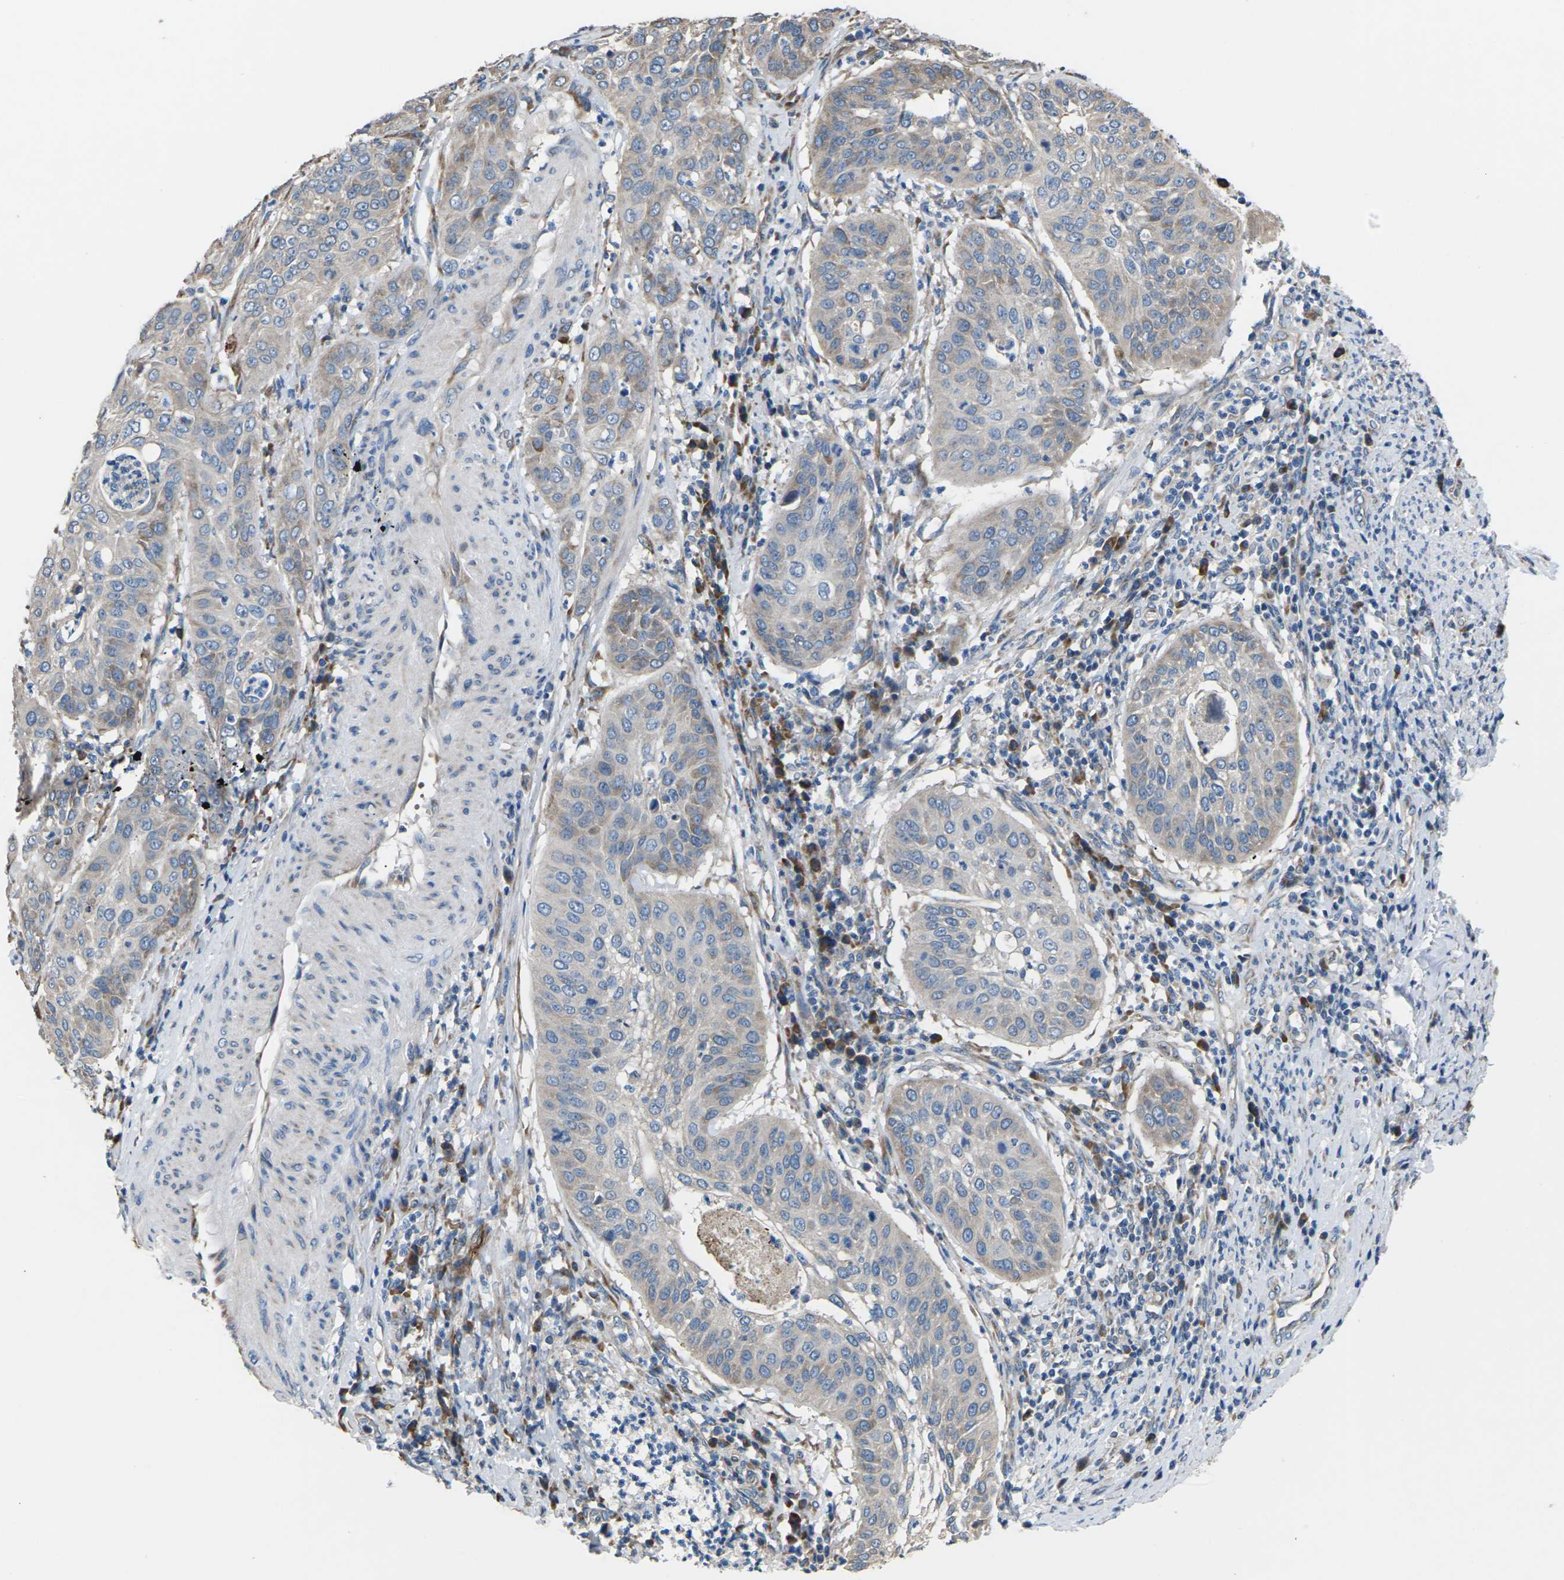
{"staining": {"intensity": "moderate", "quantity": "<25%", "location": "cytoplasmic/membranous"}, "tissue": "cervical cancer", "cell_type": "Tumor cells", "image_type": "cancer", "snomed": [{"axis": "morphology", "description": "Normal tissue, NOS"}, {"axis": "morphology", "description": "Squamous cell carcinoma, NOS"}, {"axis": "topography", "description": "Cervix"}], "caption": "A brown stain highlights moderate cytoplasmic/membranous positivity of a protein in human cervical cancer tumor cells.", "gene": "KLHDC8B", "patient": {"sex": "female", "age": 39}}